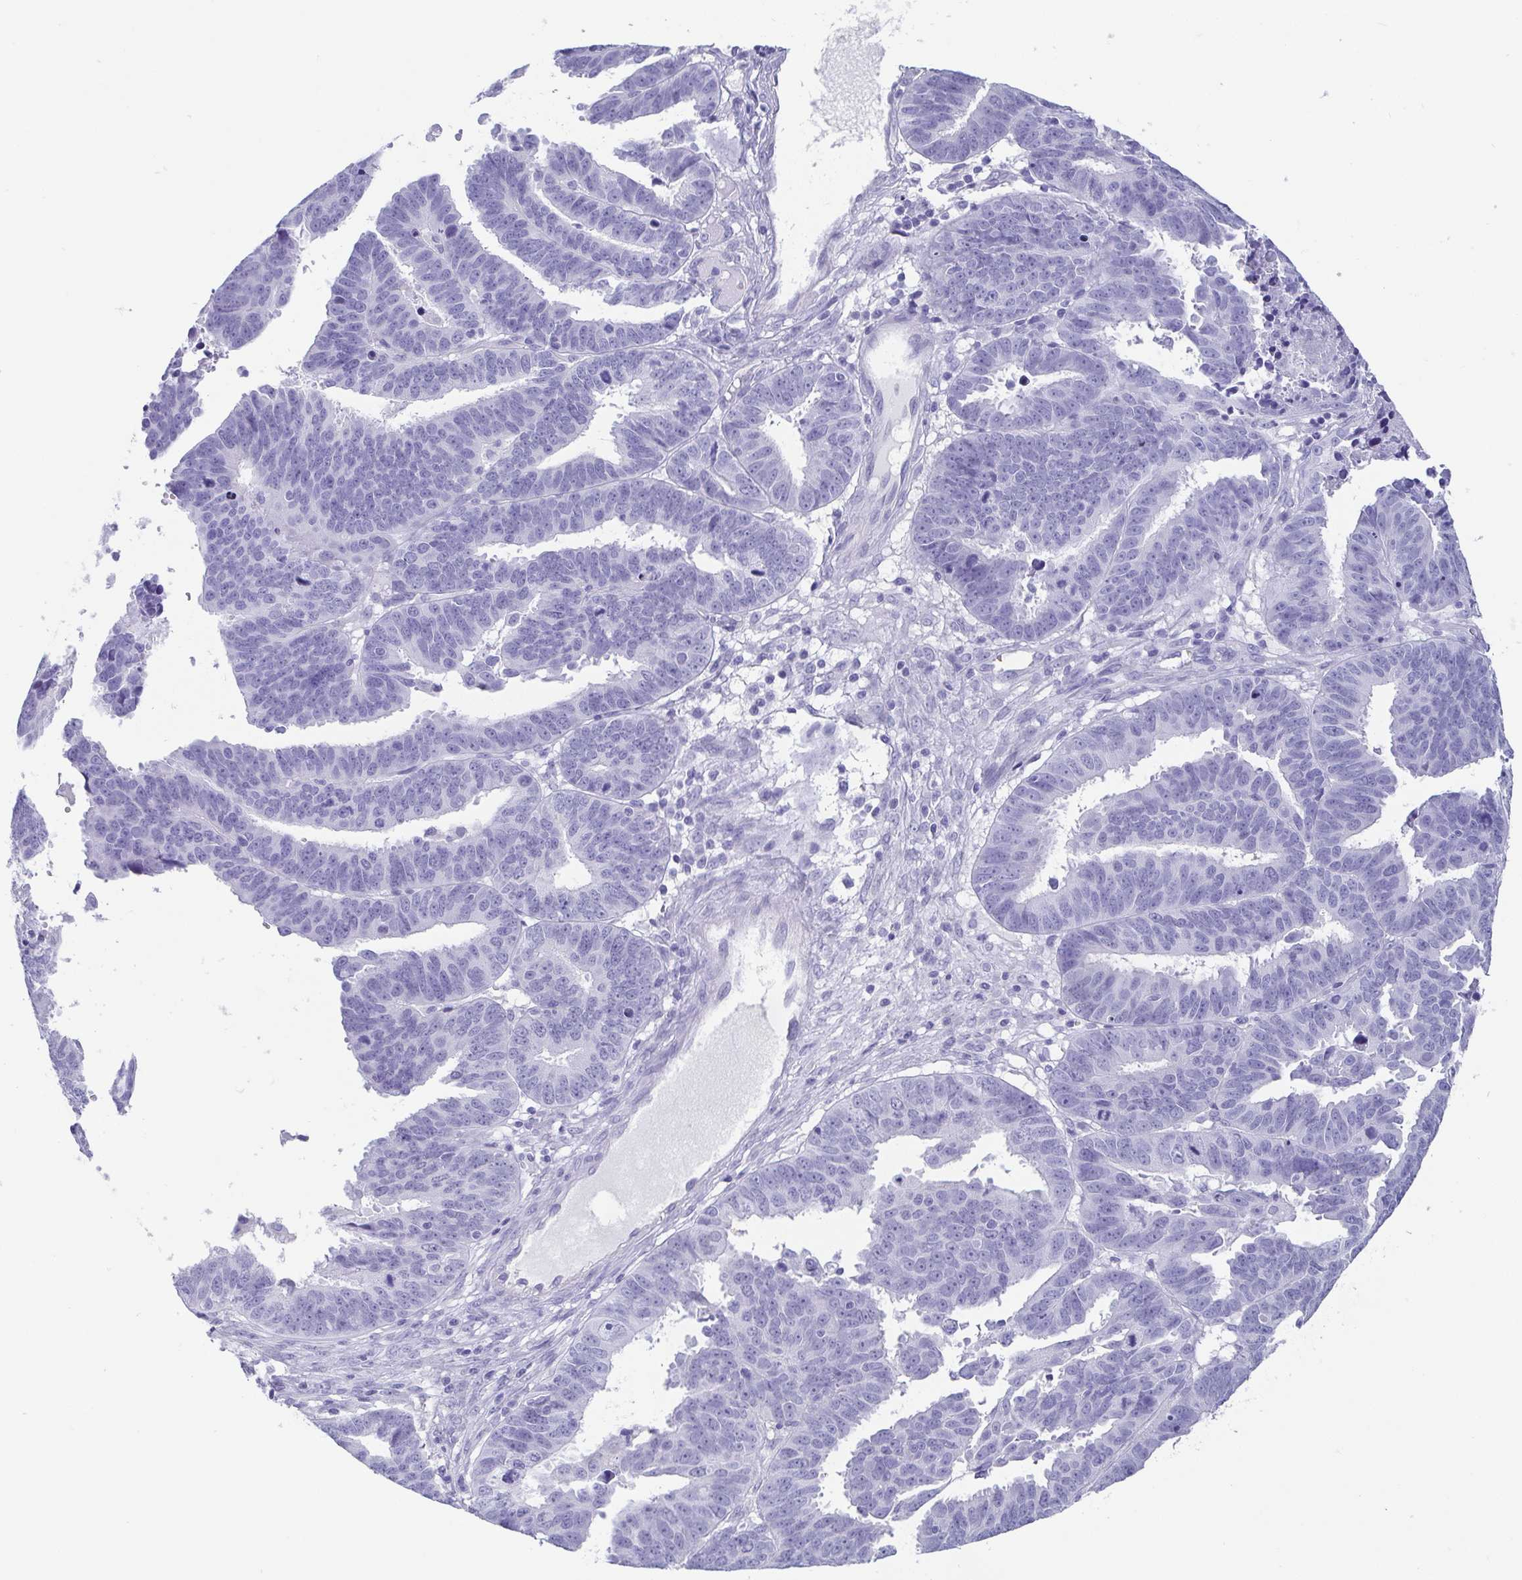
{"staining": {"intensity": "negative", "quantity": "none", "location": "none"}, "tissue": "ovarian cancer", "cell_type": "Tumor cells", "image_type": "cancer", "snomed": [{"axis": "morphology", "description": "Carcinoma, endometroid"}, {"axis": "morphology", "description": "Cystadenocarcinoma, serous, NOS"}, {"axis": "topography", "description": "Ovary"}], "caption": "High power microscopy micrograph of an immunohistochemistry photomicrograph of endometroid carcinoma (ovarian), revealing no significant staining in tumor cells. (Immunohistochemistry, brightfield microscopy, high magnification).", "gene": "SCGN", "patient": {"sex": "female", "age": 45}}